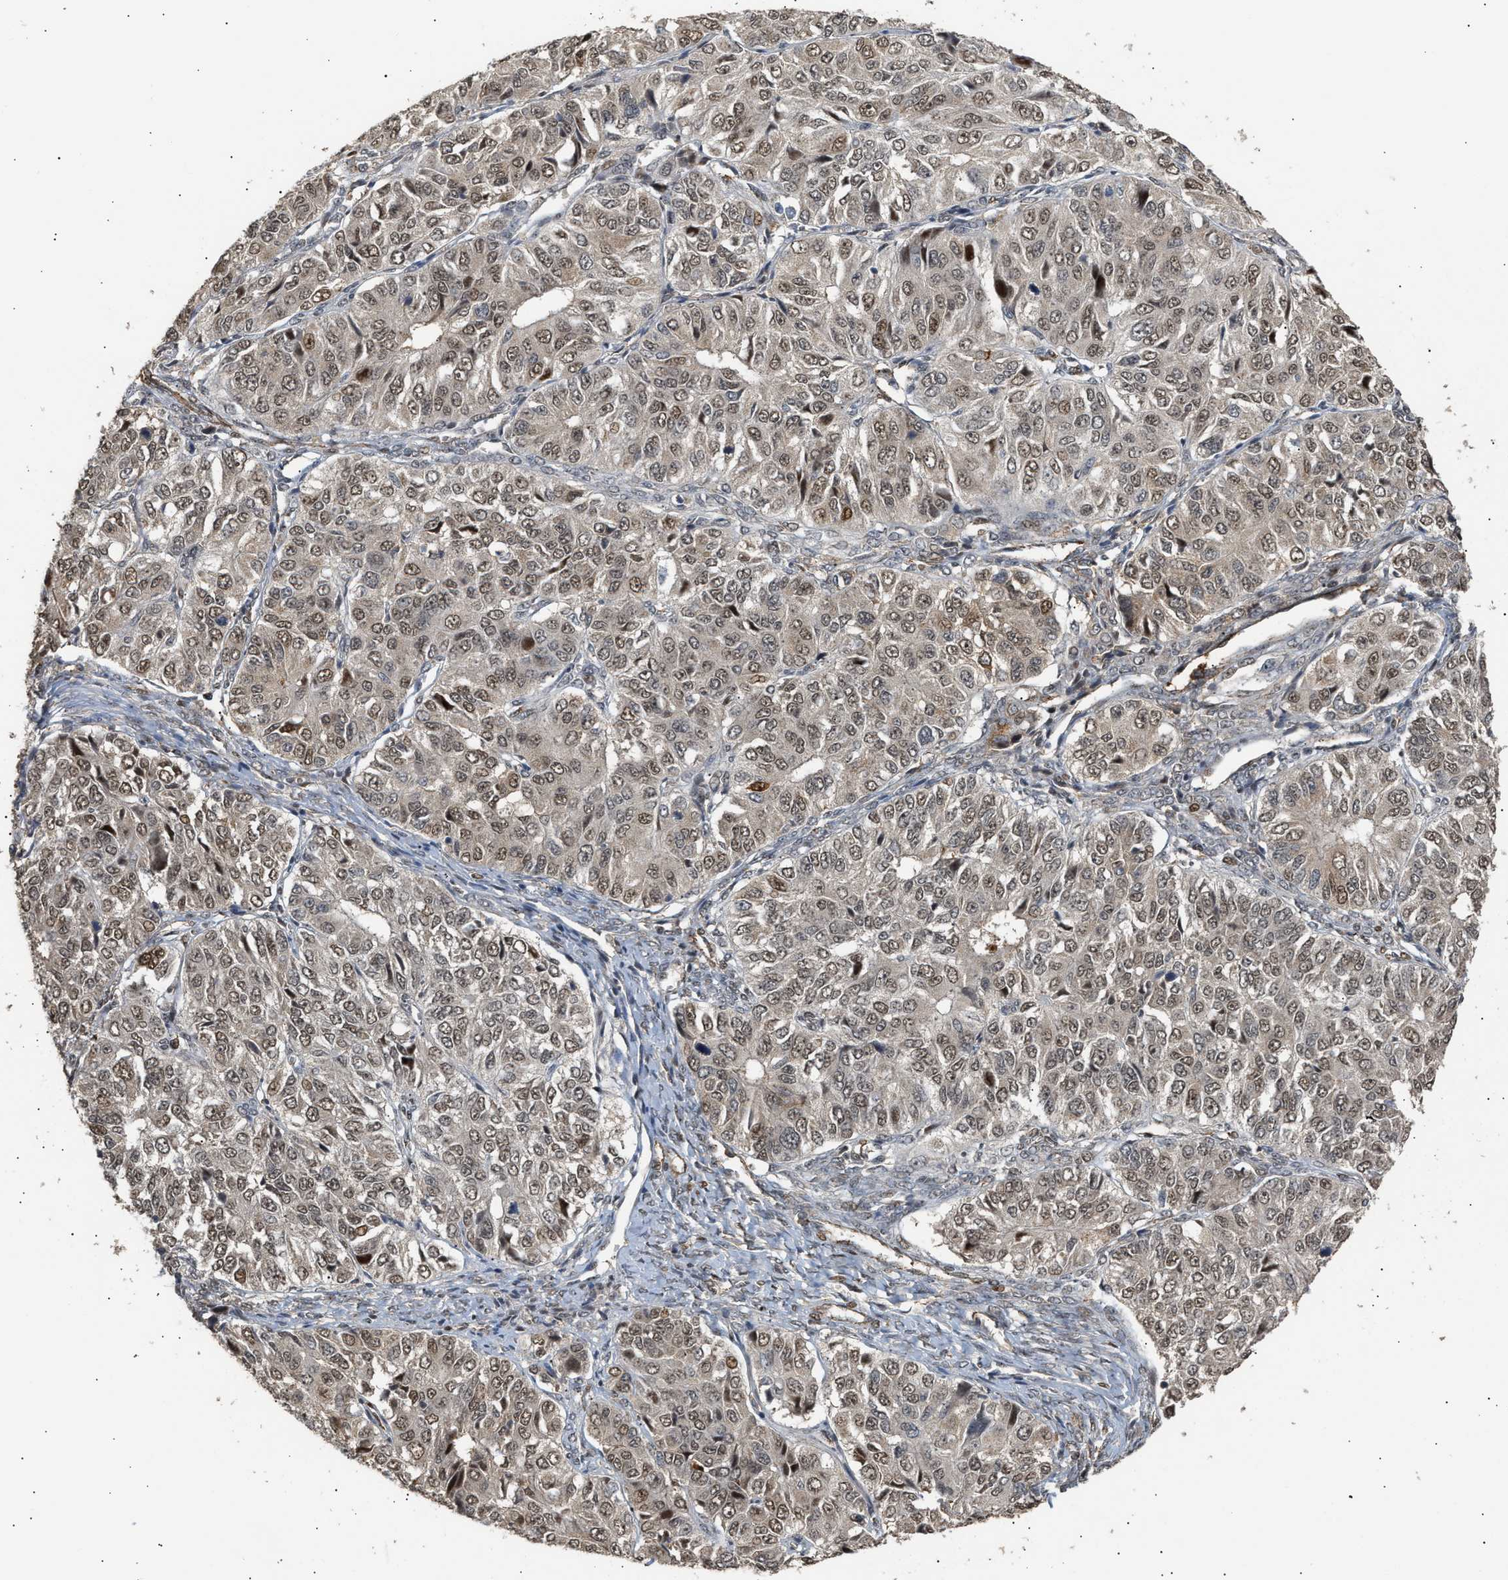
{"staining": {"intensity": "weak", "quantity": ">75%", "location": "nuclear"}, "tissue": "ovarian cancer", "cell_type": "Tumor cells", "image_type": "cancer", "snomed": [{"axis": "morphology", "description": "Carcinoma, endometroid"}, {"axis": "topography", "description": "Ovary"}], "caption": "The immunohistochemical stain shows weak nuclear expression in tumor cells of ovarian cancer tissue.", "gene": "ZFAND5", "patient": {"sex": "female", "age": 51}}